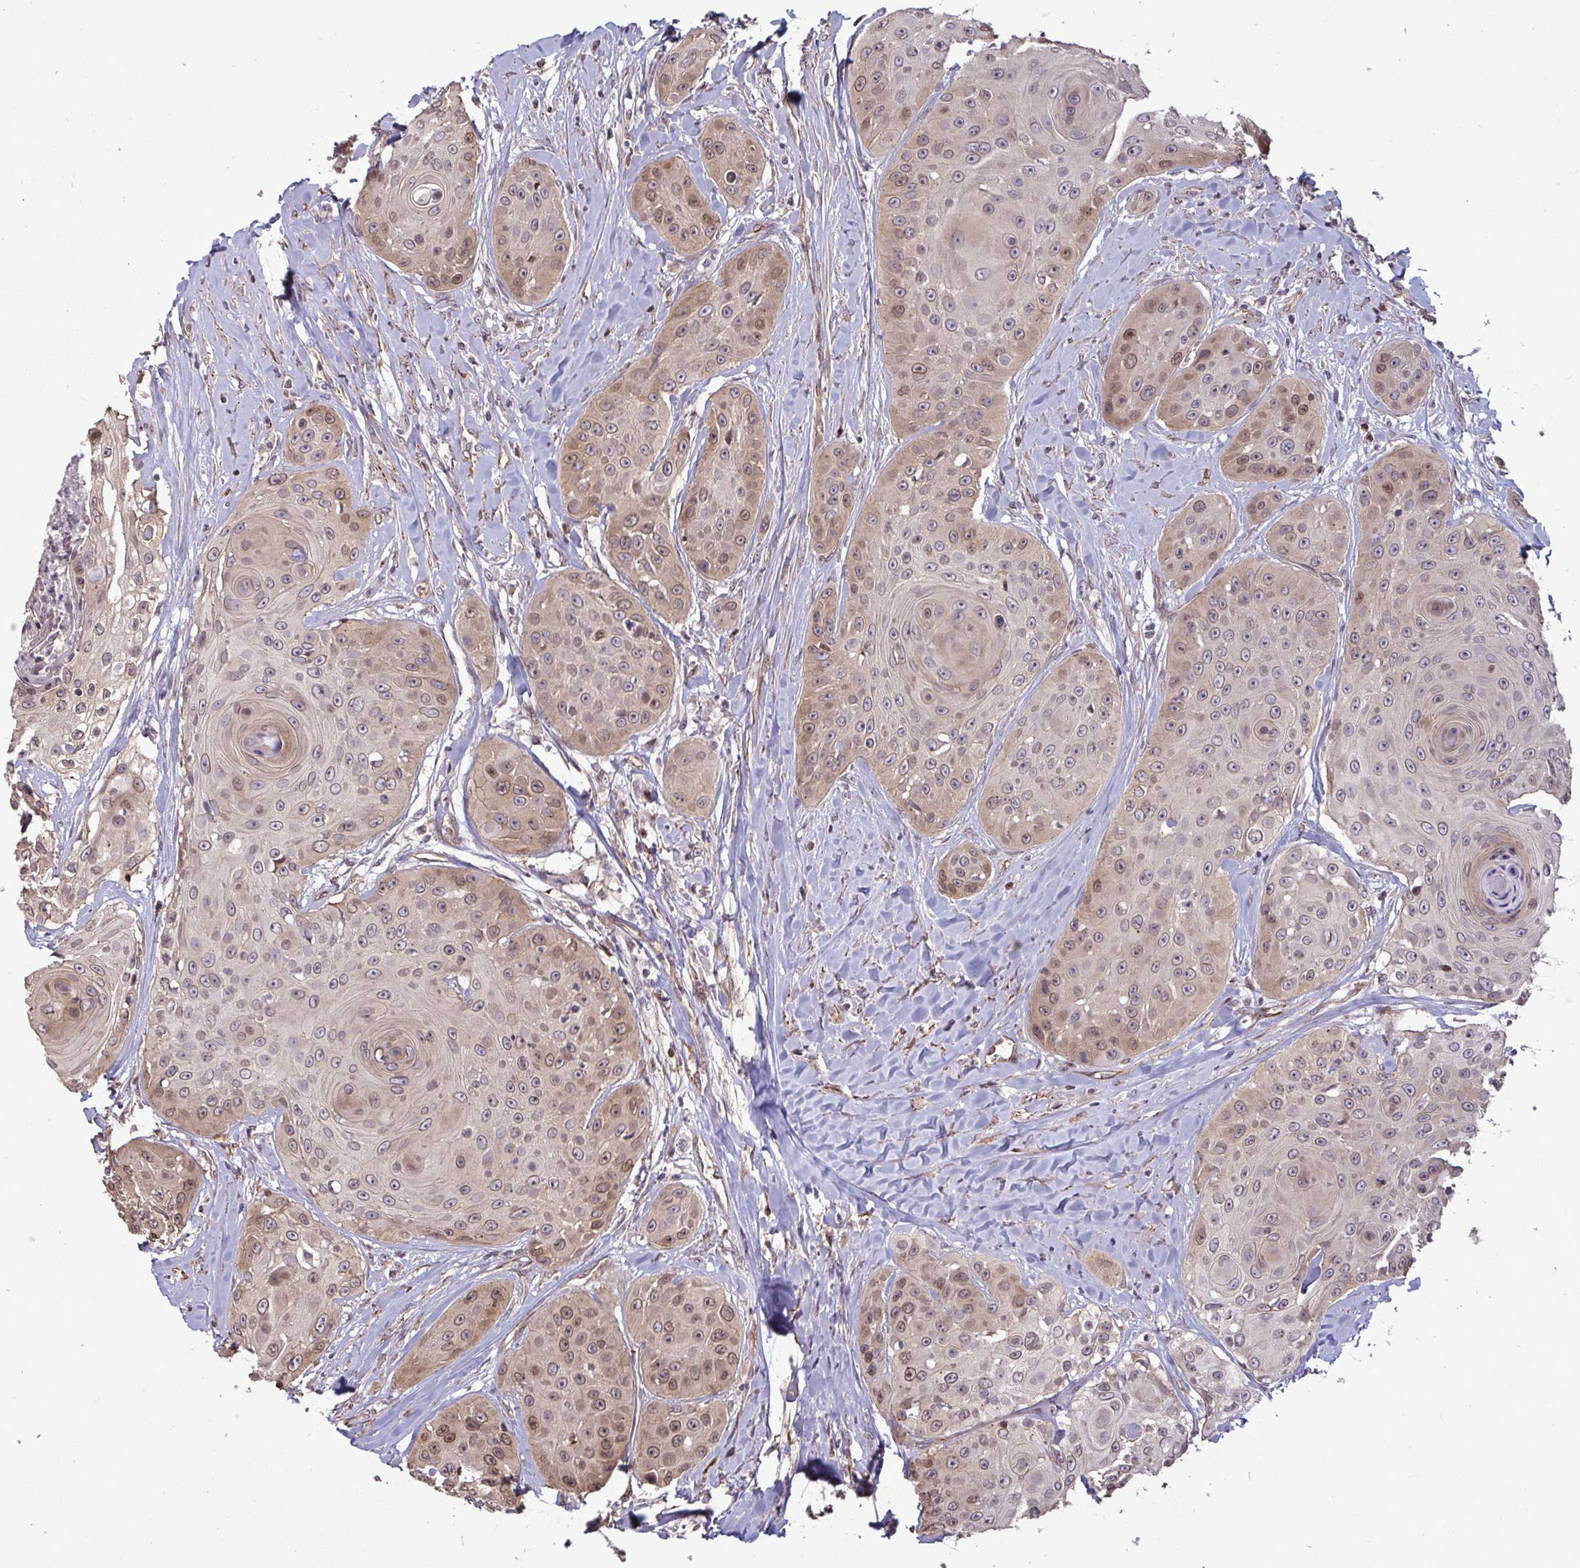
{"staining": {"intensity": "moderate", "quantity": ">75%", "location": "cytoplasmic/membranous,nuclear"}, "tissue": "head and neck cancer", "cell_type": "Tumor cells", "image_type": "cancer", "snomed": [{"axis": "morphology", "description": "Squamous cell carcinoma, NOS"}, {"axis": "topography", "description": "Head-Neck"}], "caption": "Squamous cell carcinoma (head and neck) tissue reveals moderate cytoplasmic/membranous and nuclear staining in about >75% of tumor cells, visualized by immunohistochemistry.", "gene": "IPO5", "patient": {"sex": "male", "age": 83}}